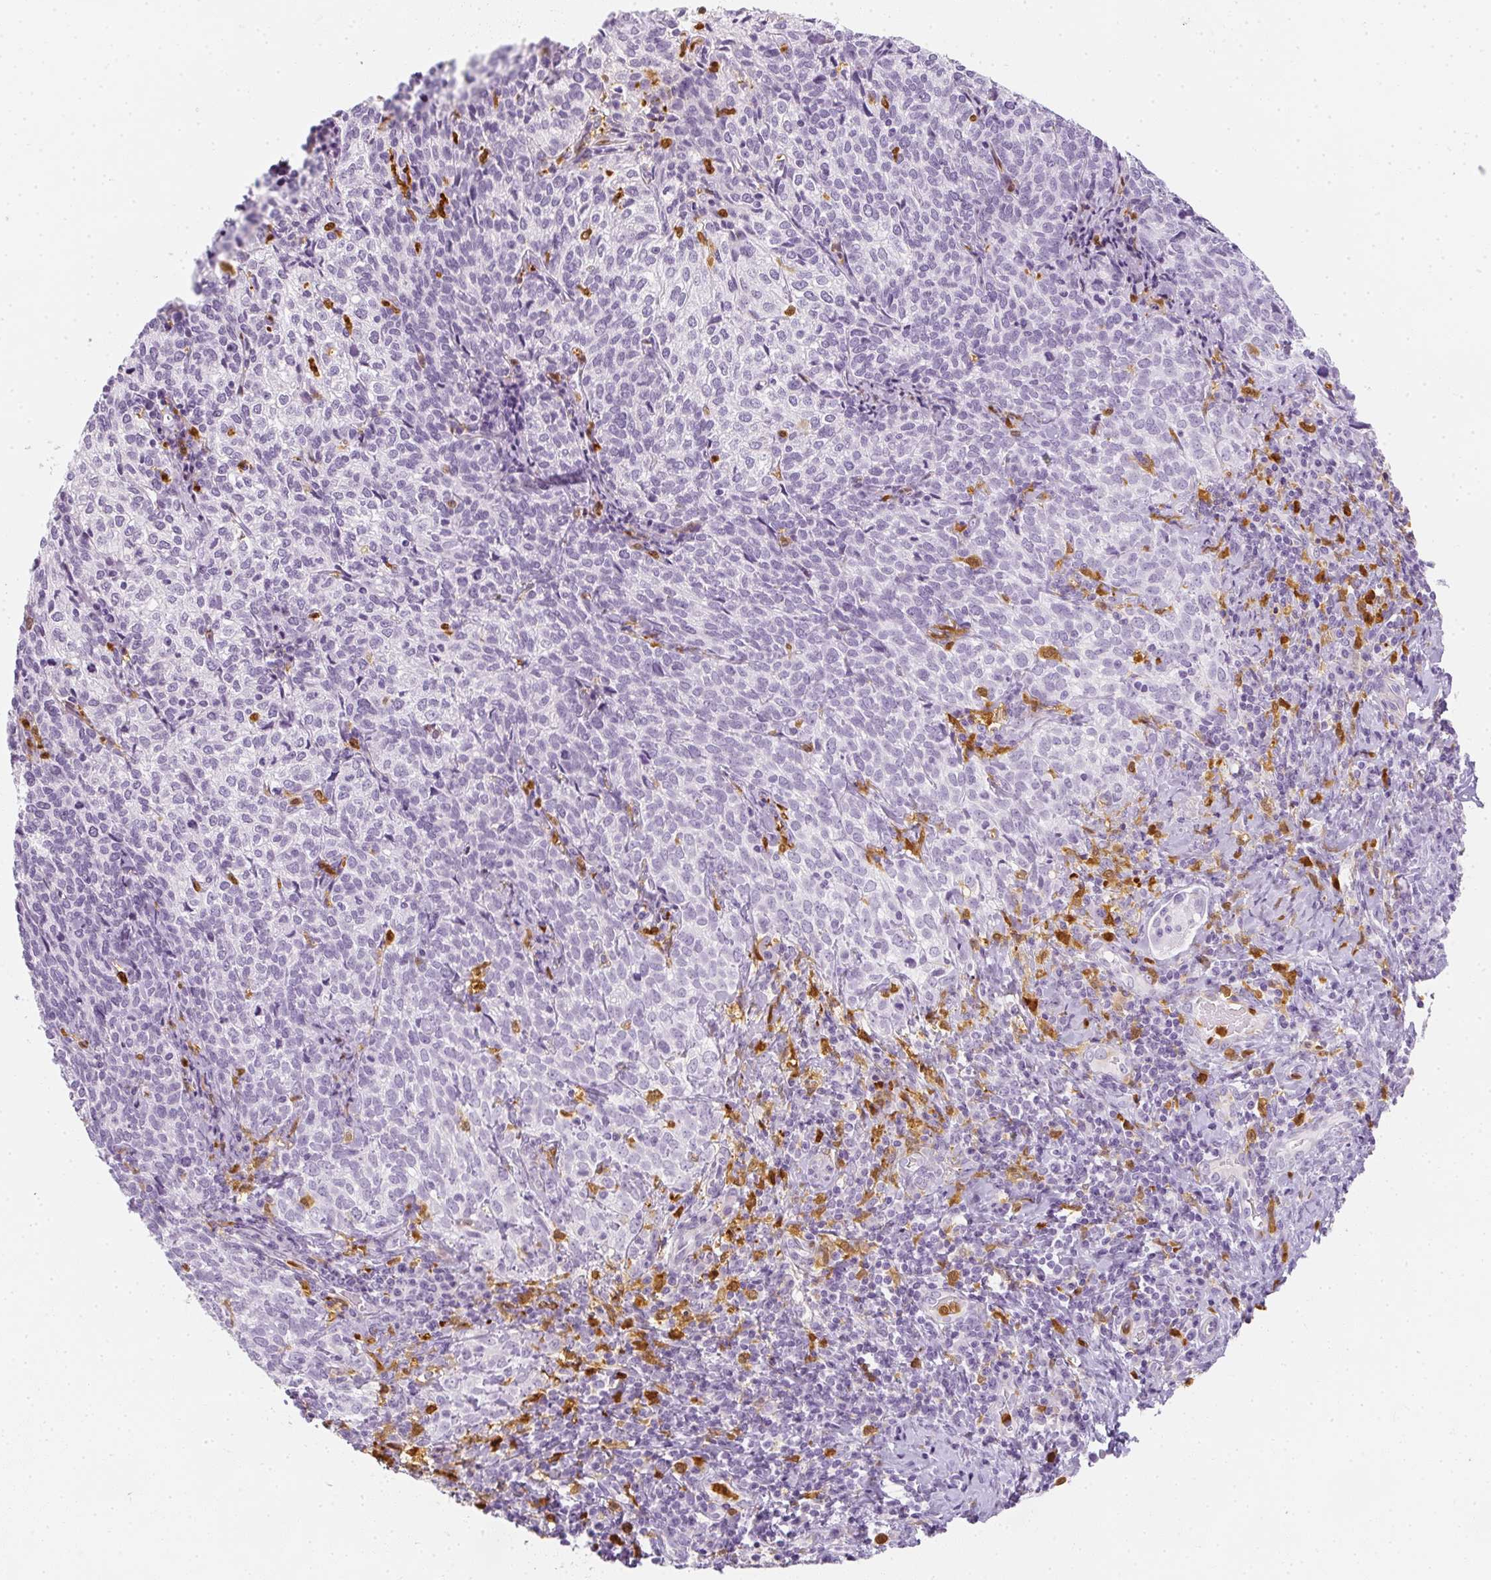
{"staining": {"intensity": "negative", "quantity": "none", "location": "none"}, "tissue": "cervical cancer", "cell_type": "Tumor cells", "image_type": "cancer", "snomed": [{"axis": "morphology", "description": "Normal tissue, NOS"}, {"axis": "morphology", "description": "Squamous cell carcinoma, NOS"}, {"axis": "topography", "description": "Vagina"}, {"axis": "topography", "description": "Cervix"}], "caption": "This is an immunohistochemistry micrograph of cervical cancer. There is no staining in tumor cells.", "gene": "HK3", "patient": {"sex": "female", "age": 45}}